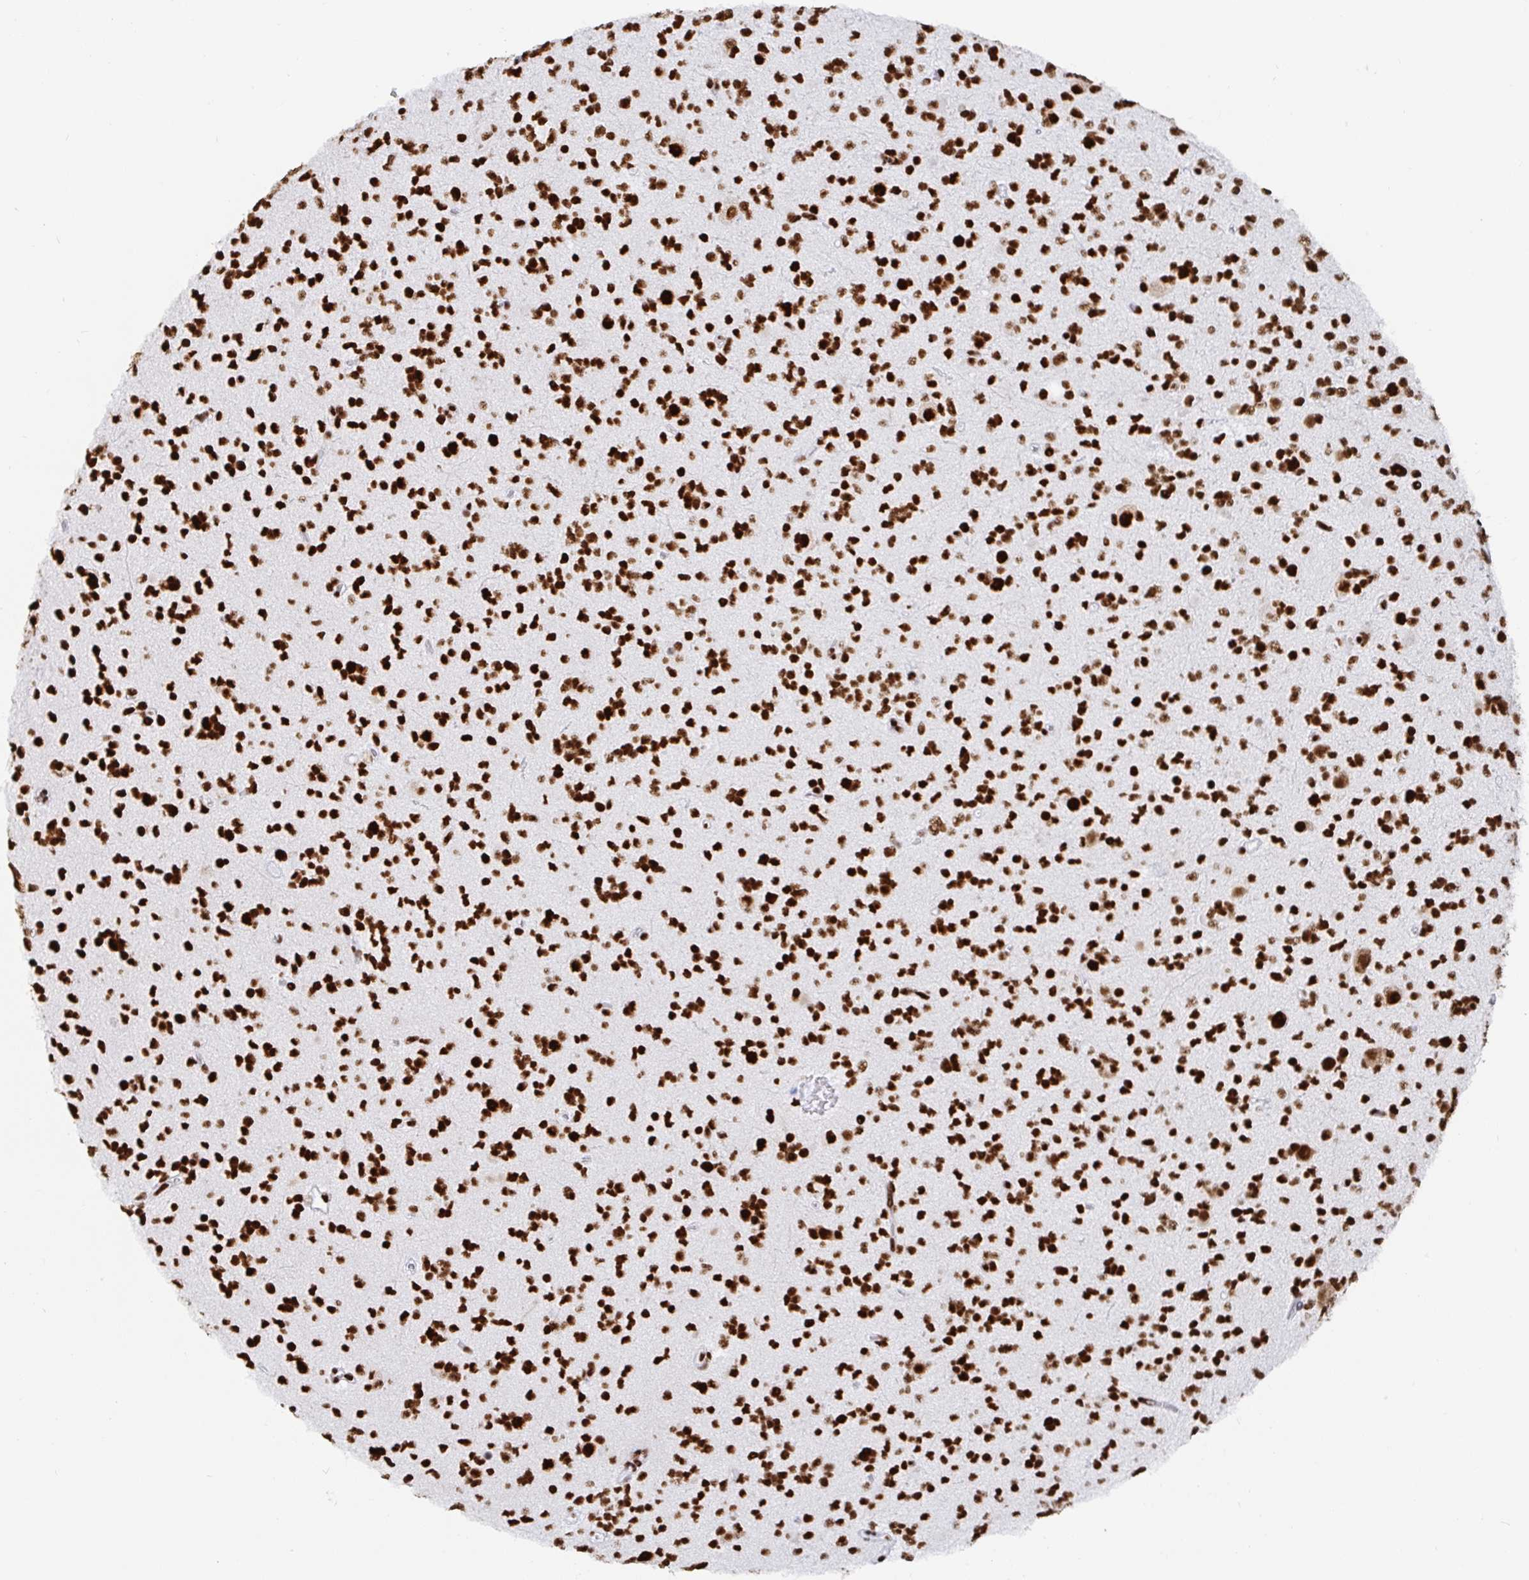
{"staining": {"intensity": "strong", "quantity": ">75%", "location": "nuclear"}, "tissue": "glioma", "cell_type": "Tumor cells", "image_type": "cancer", "snomed": [{"axis": "morphology", "description": "Glioma, malignant, High grade"}, {"axis": "topography", "description": "Brain"}], "caption": "Glioma stained with a protein marker displays strong staining in tumor cells.", "gene": "EWSR1", "patient": {"sex": "male", "age": 36}}